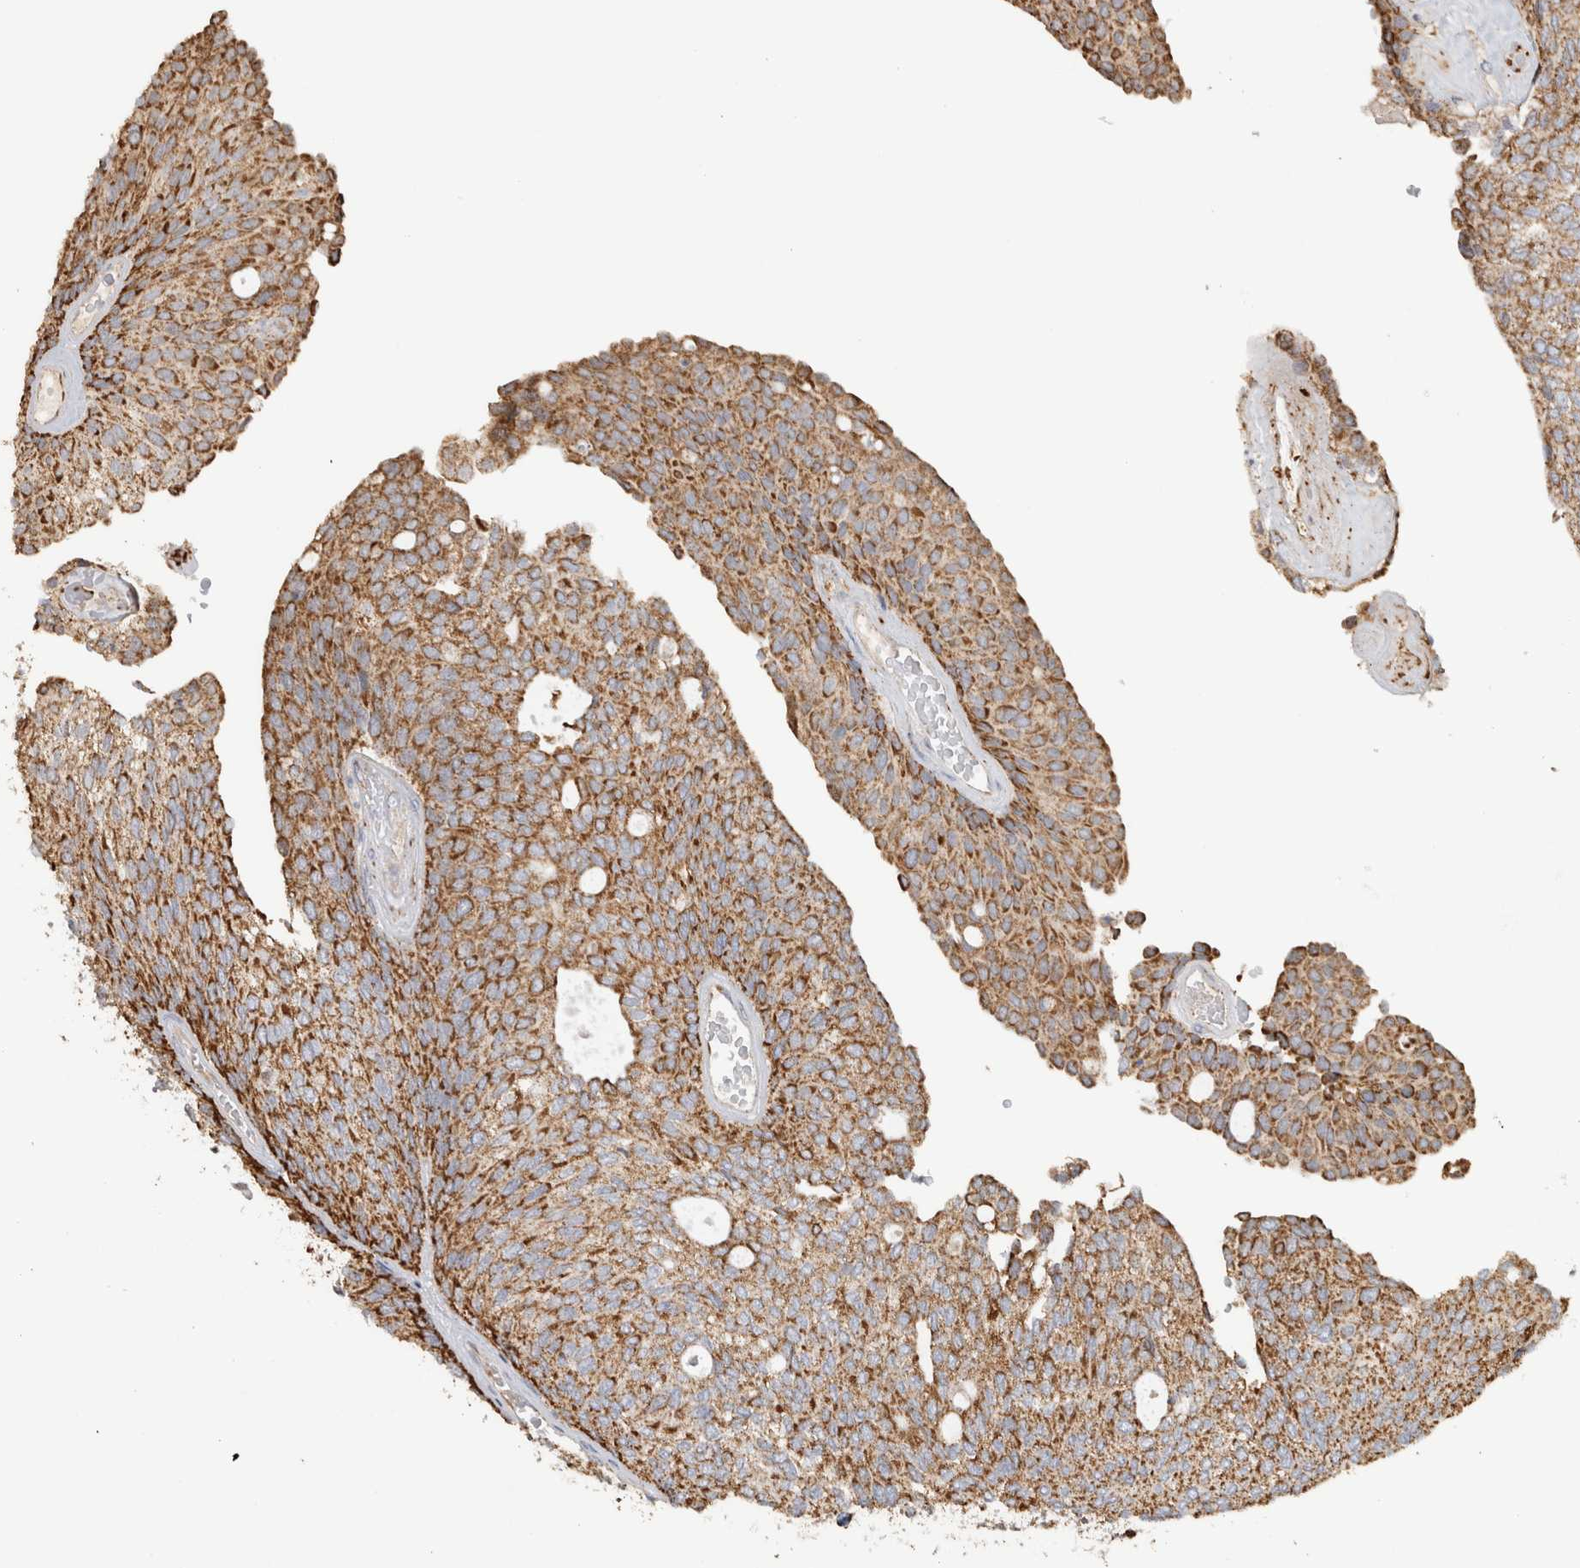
{"staining": {"intensity": "moderate", "quantity": ">75%", "location": "cytoplasmic/membranous"}, "tissue": "urothelial cancer", "cell_type": "Tumor cells", "image_type": "cancer", "snomed": [{"axis": "morphology", "description": "Urothelial carcinoma, Low grade"}, {"axis": "topography", "description": "Urinary bladder"}], "caption": "This is an image of immunohistochemistry (IHC) staining of low-grade urothelial carcinoma, which shows moderate expression in the cytoplasmic/membranous of tumor cells.", "gene": "ST8SIA1", "patient": {"sex": "female", "age": 79}}